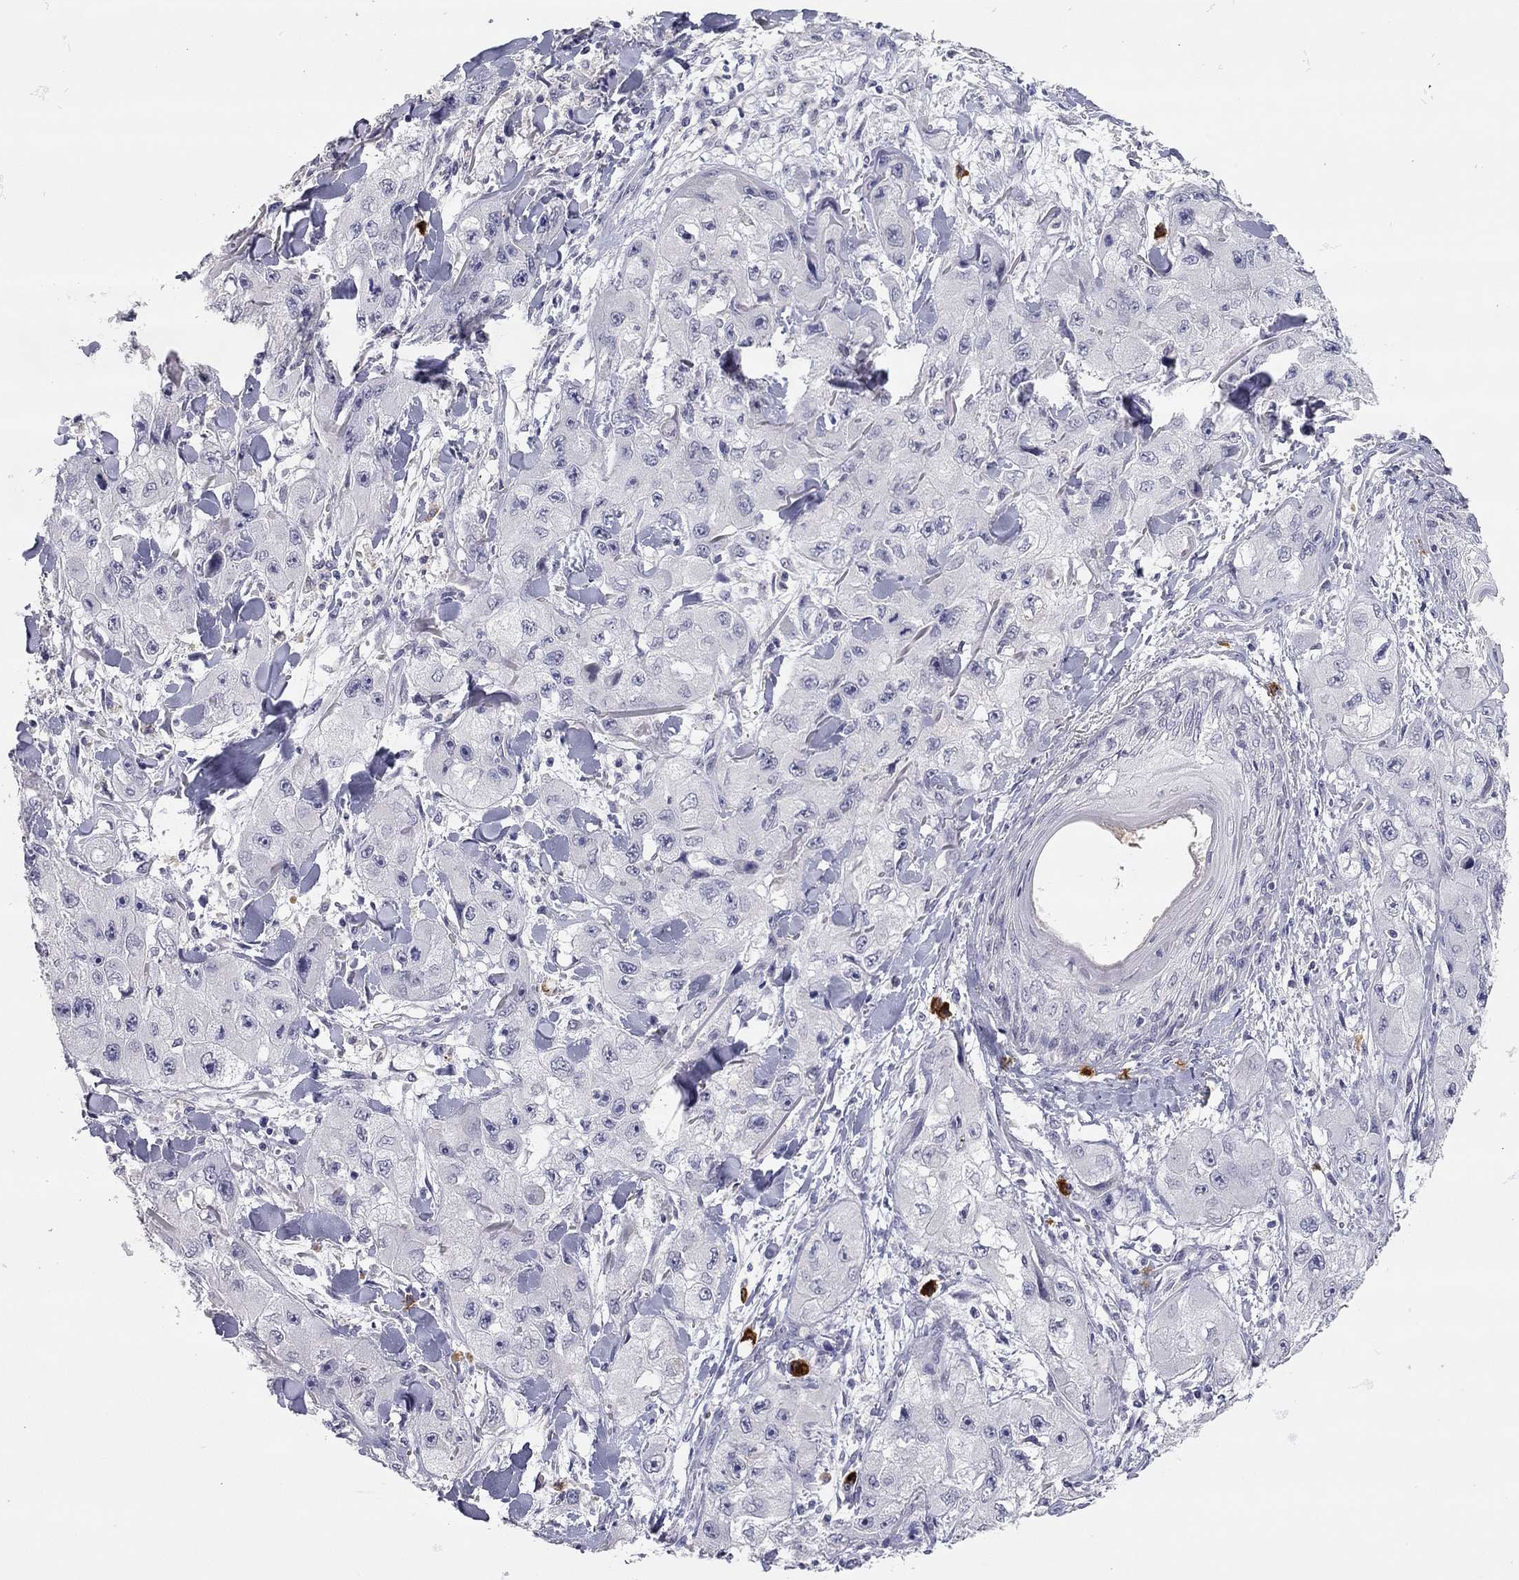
{"staining": {"intensity": "negative", "quantity": "none", "location": "none"}, "tissue": "skin cancer", "cell_type": "Tumor cells", "image_type": "cancer", "snomed": [{"axis": "morphology", "description": "Squamous cell carcinoma, NOS"}, {"axis": "topography", "description": "Skin"}, {"axis": "topography", "description": "Subcutis"}], "caption": "This is a image of immunohistochemistry staining of skin cancer (squamous cell carcinoma), which shows no expression in tumor cells.", "gene": "SCARB1", "patient": {"sex": "male", "age": 73}}